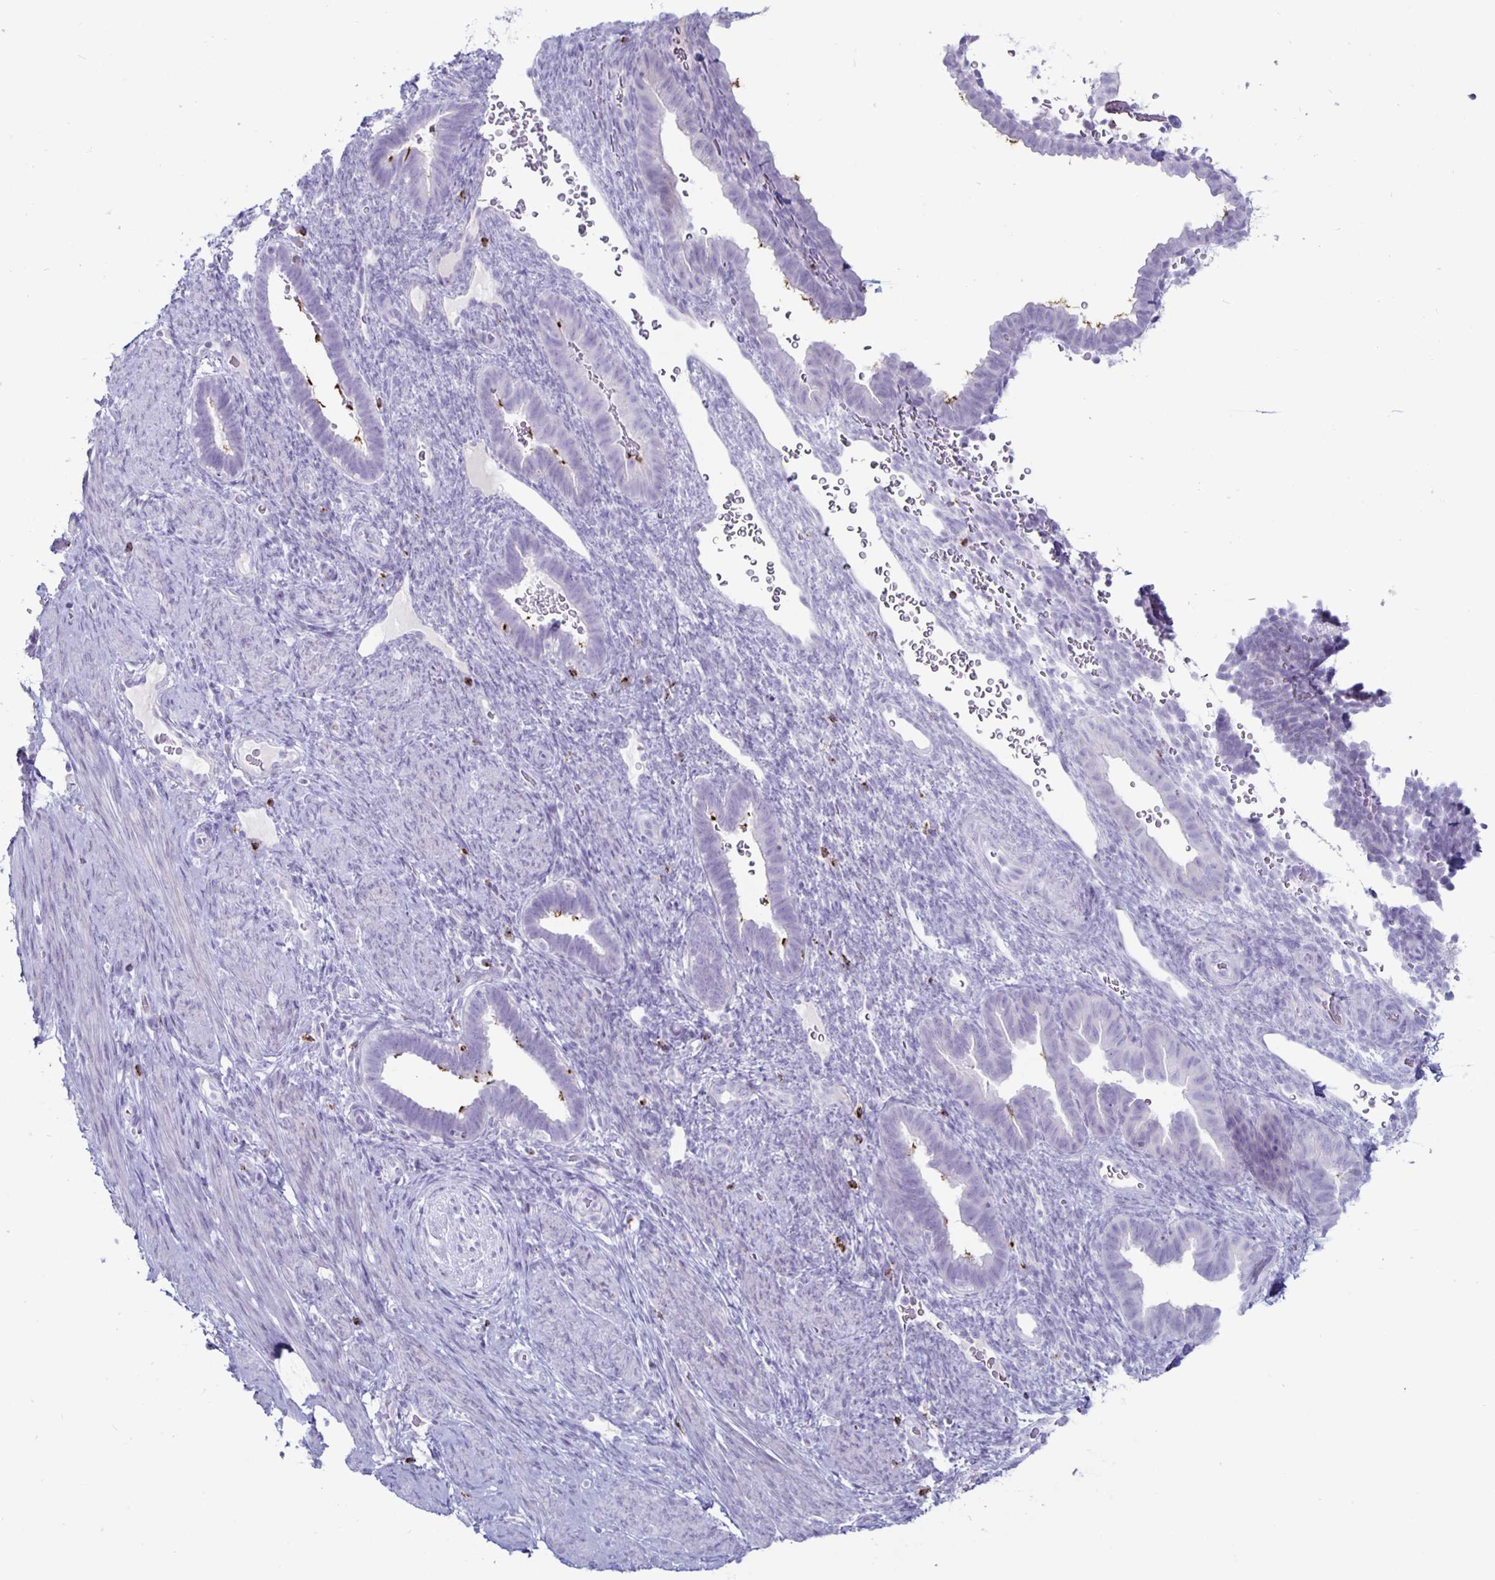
{"staining": {"intensity": "negative", "quantity": "none", "location": "none"}, "tissue": "endometrium", "cell_type": "Cells in endometrial stroma", "image_type": "normal", "snomed": [{"axis": "morphology", "description": "Normal tissue, NOS"}, {"axis": "topography", "description": "Endometrium"}], "caption": "Immunohistochemistry (IHC) image of benign endometrium: human endometrium stained with DAB exhibits no significant protein expression in cells in endometrial stroma. The staining was performed using DAB to visualize the protein expression in brown, while the nuclei were stained in blue with hematoxylin (Magnification: 20x).", "gene": "GZMK", "patient": {"sex": "female", "age": 34}}